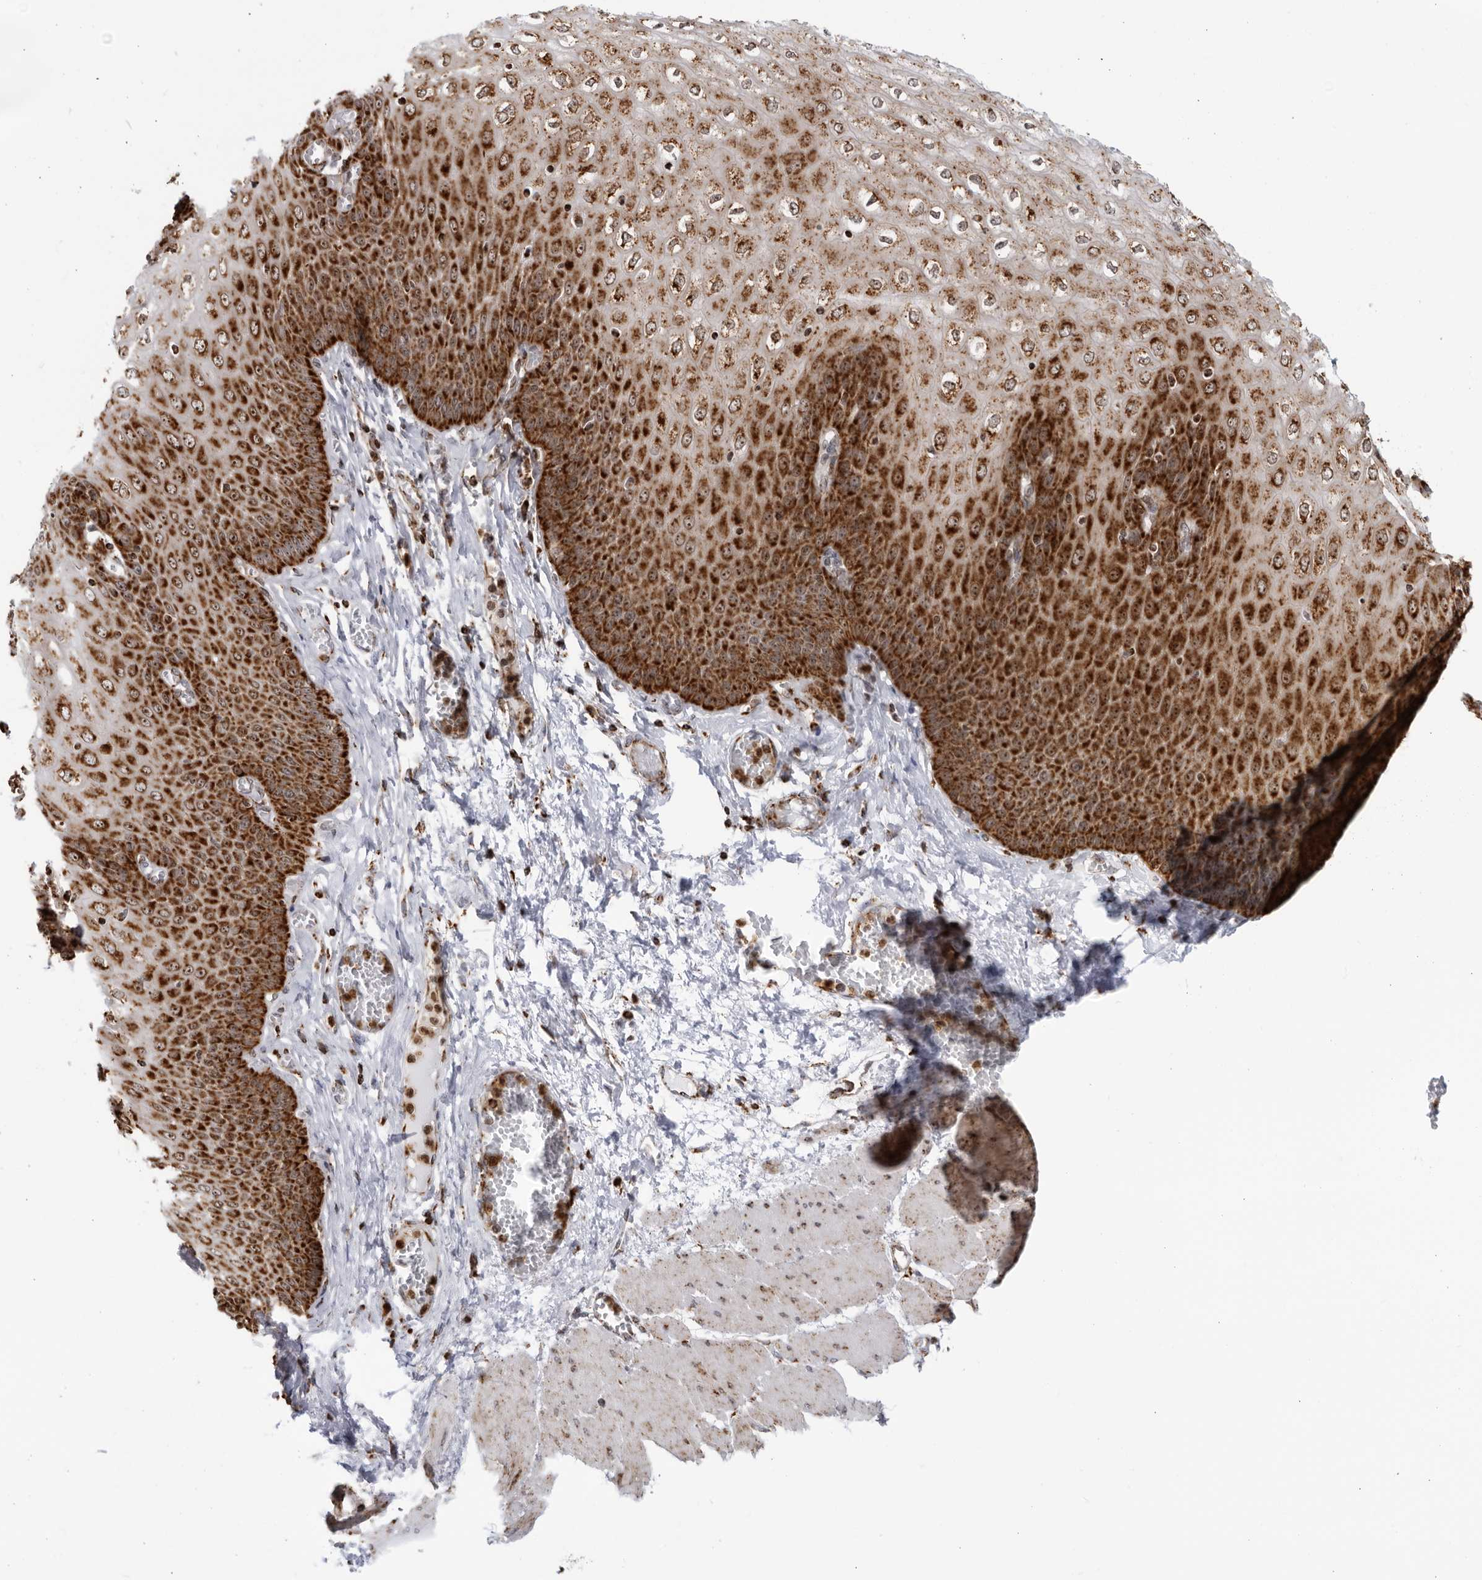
{"staining": {"intensity": "strong", "quantity": ">75%", "location": "cytoplasmic/membranous,nuclear"}, "tissue": "esophagus", "cell_type": "Squamous epithelial cells", "image_type": "normal", "snomed": [{"axis": "morphology", "description": "Normal tissue, NOS"}, {"axis": "topography", "description": "Esophagus"}], "caption": "Immunohistochemistry of benign esophagus demonstrates high levels of strong cytoplasmic/membranous,nuclear expression in approximately >75% of squamous epithelial cells.", "gene": "RBM34", "patient": {"sex": "male", "age": 60}}